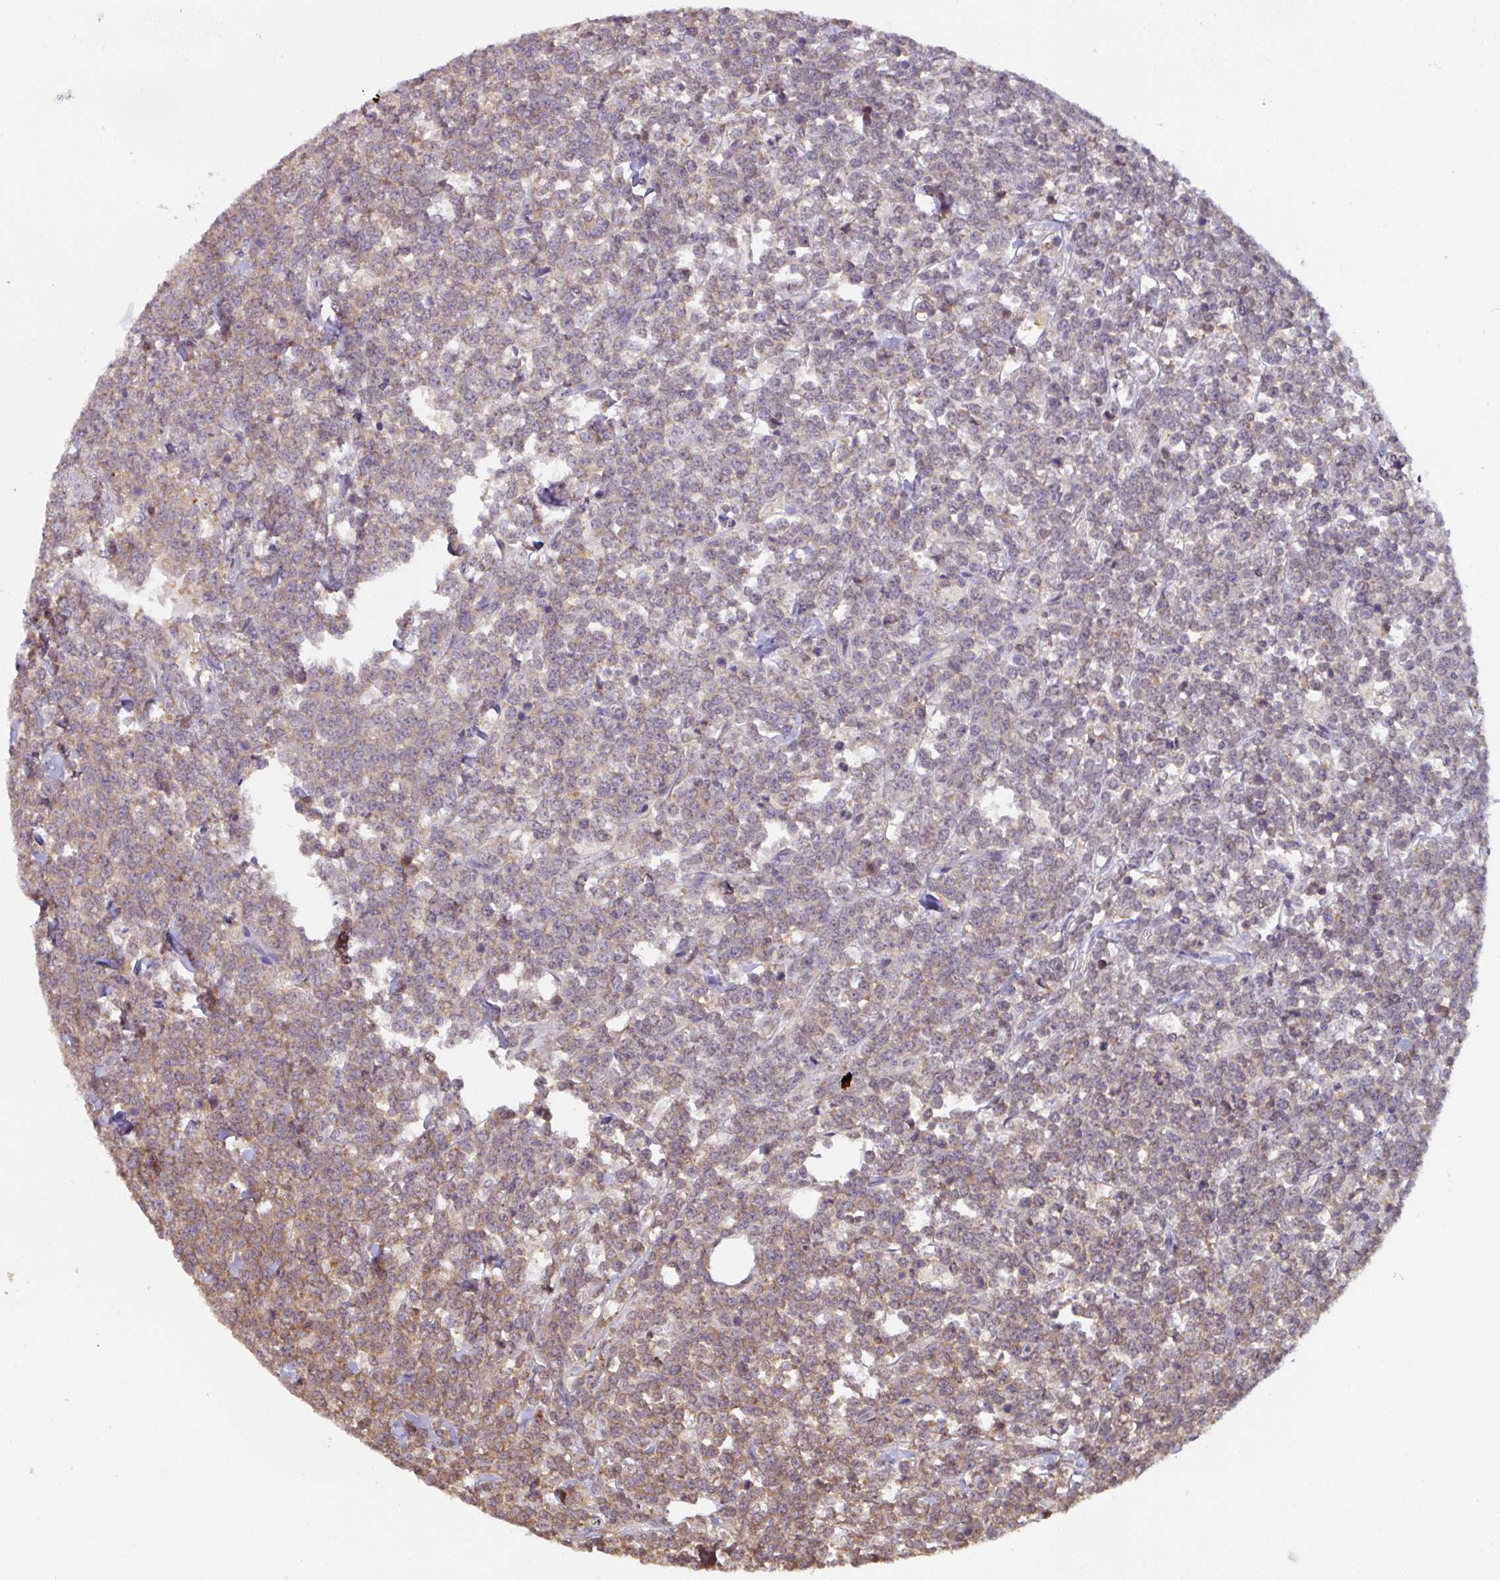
{"staining": {"intensity": "moderate", "quantity": "25%-75%", "location": "cytoplasmic/membranous"}, "tissue": "lymphoma", "cell_type": "Tumor cells", "image_type": "cancer", "snomed": [{"axis": "morphology", "description": "Malignant lymphoma, non-Hodgkin's type, High grade"}, {"axis": "topography", "description": "Small intestine"}, {"axis": "topography", "description": "Colon"}], "caption": "Immunohistochemical staining of human lymphoma reveals moderate cytoplasmic/membranous protein positivity in about 25%-75% of tumor cells.", "gene": "ST13", "patient": {"sex": "male", "age": 8}}